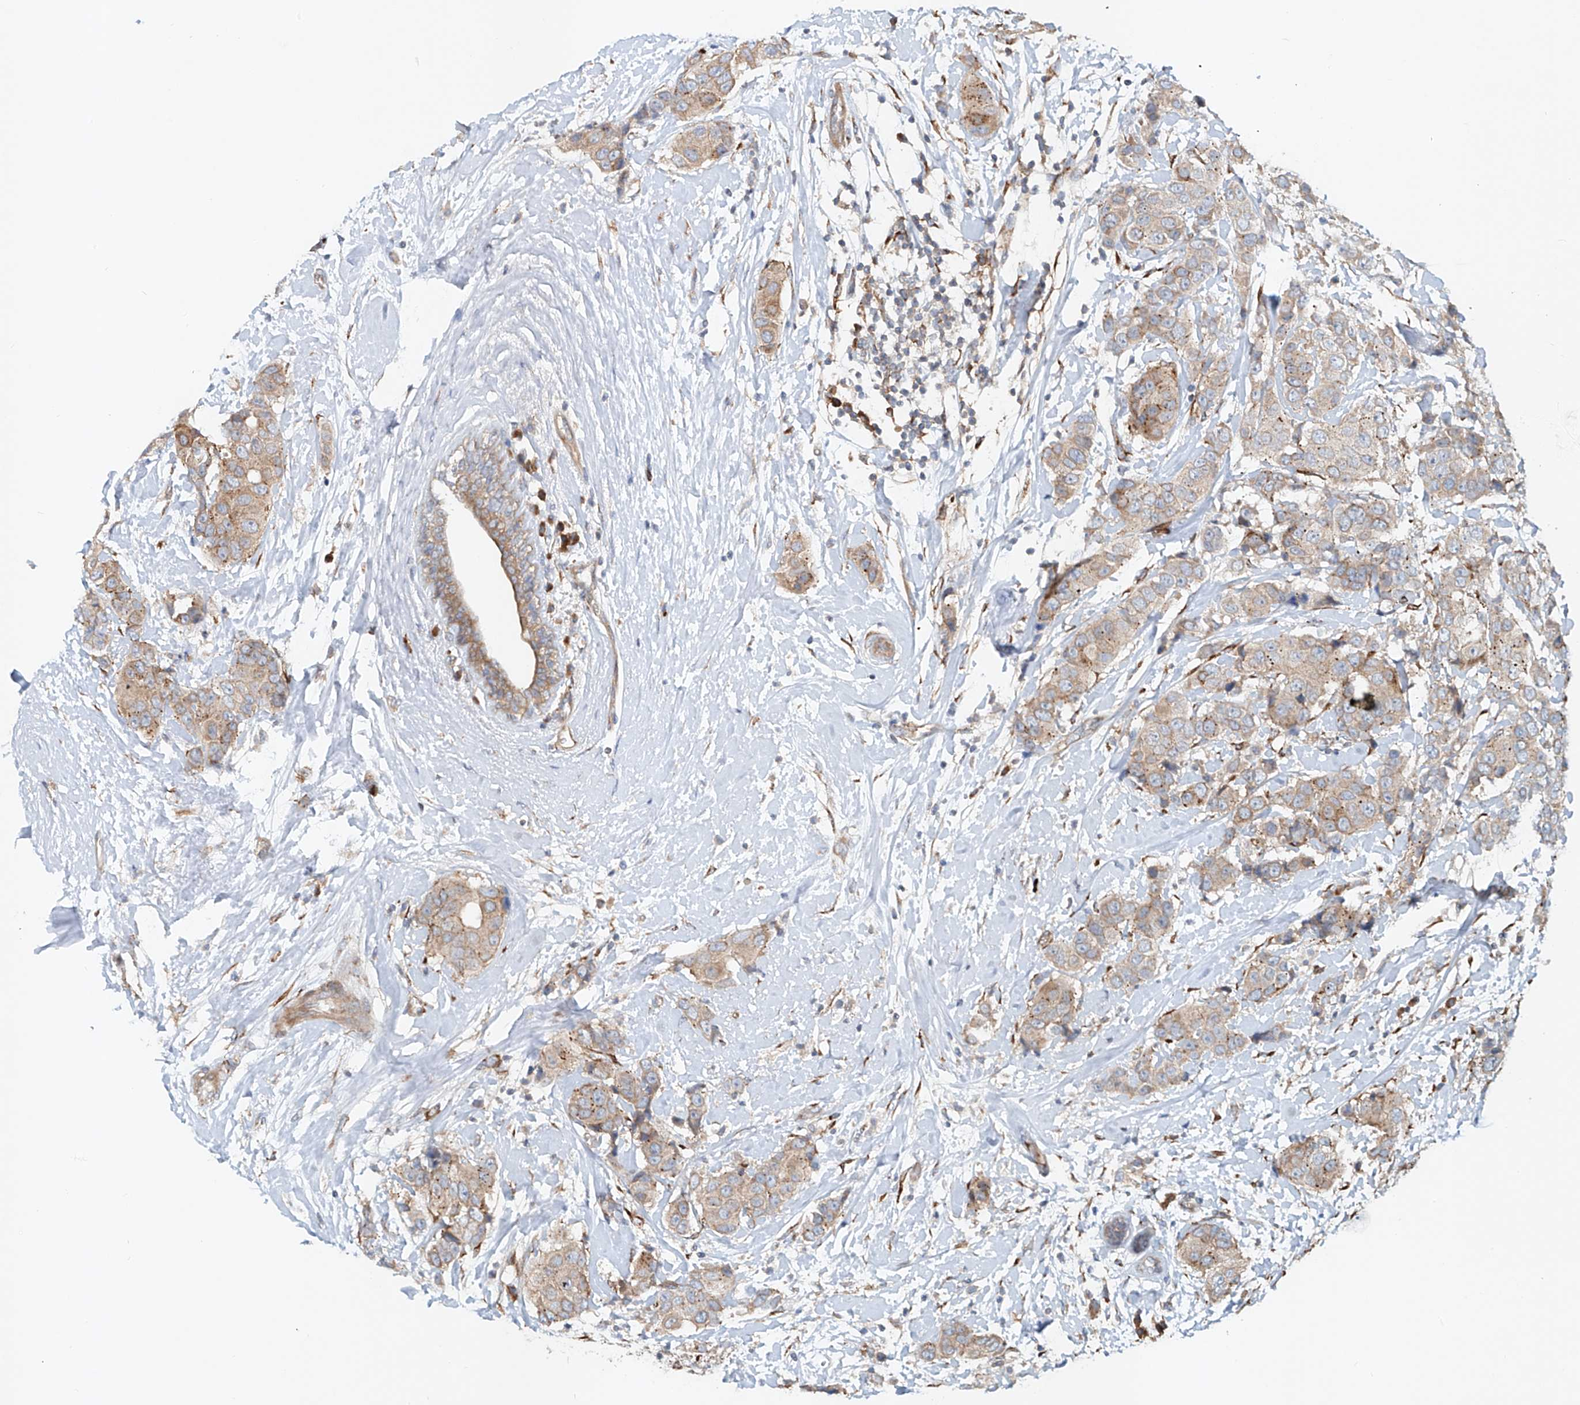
{"staining": {"intensity": "weak", "quantity": ">75%", "location": "cytoplasmic/membranous"}, "tissue": "breast cancer", "cell_type": "Tumor cells", "image_type": "cancer", "snomed": [{"axis": "morphology", "description": "Normal tissue, NOS"}, {"axis": "morphology", "description": "Duct carcinoma"}, {"axis": "topography", "description": "Breast"}], "caption": "Protein expression by IHC shows weak cytoplasmic/membranous expression in about >75% of tumor cells in breast cancer.", "gene": "SNAP29", "patient": {"sex": "female", "age": 39}}